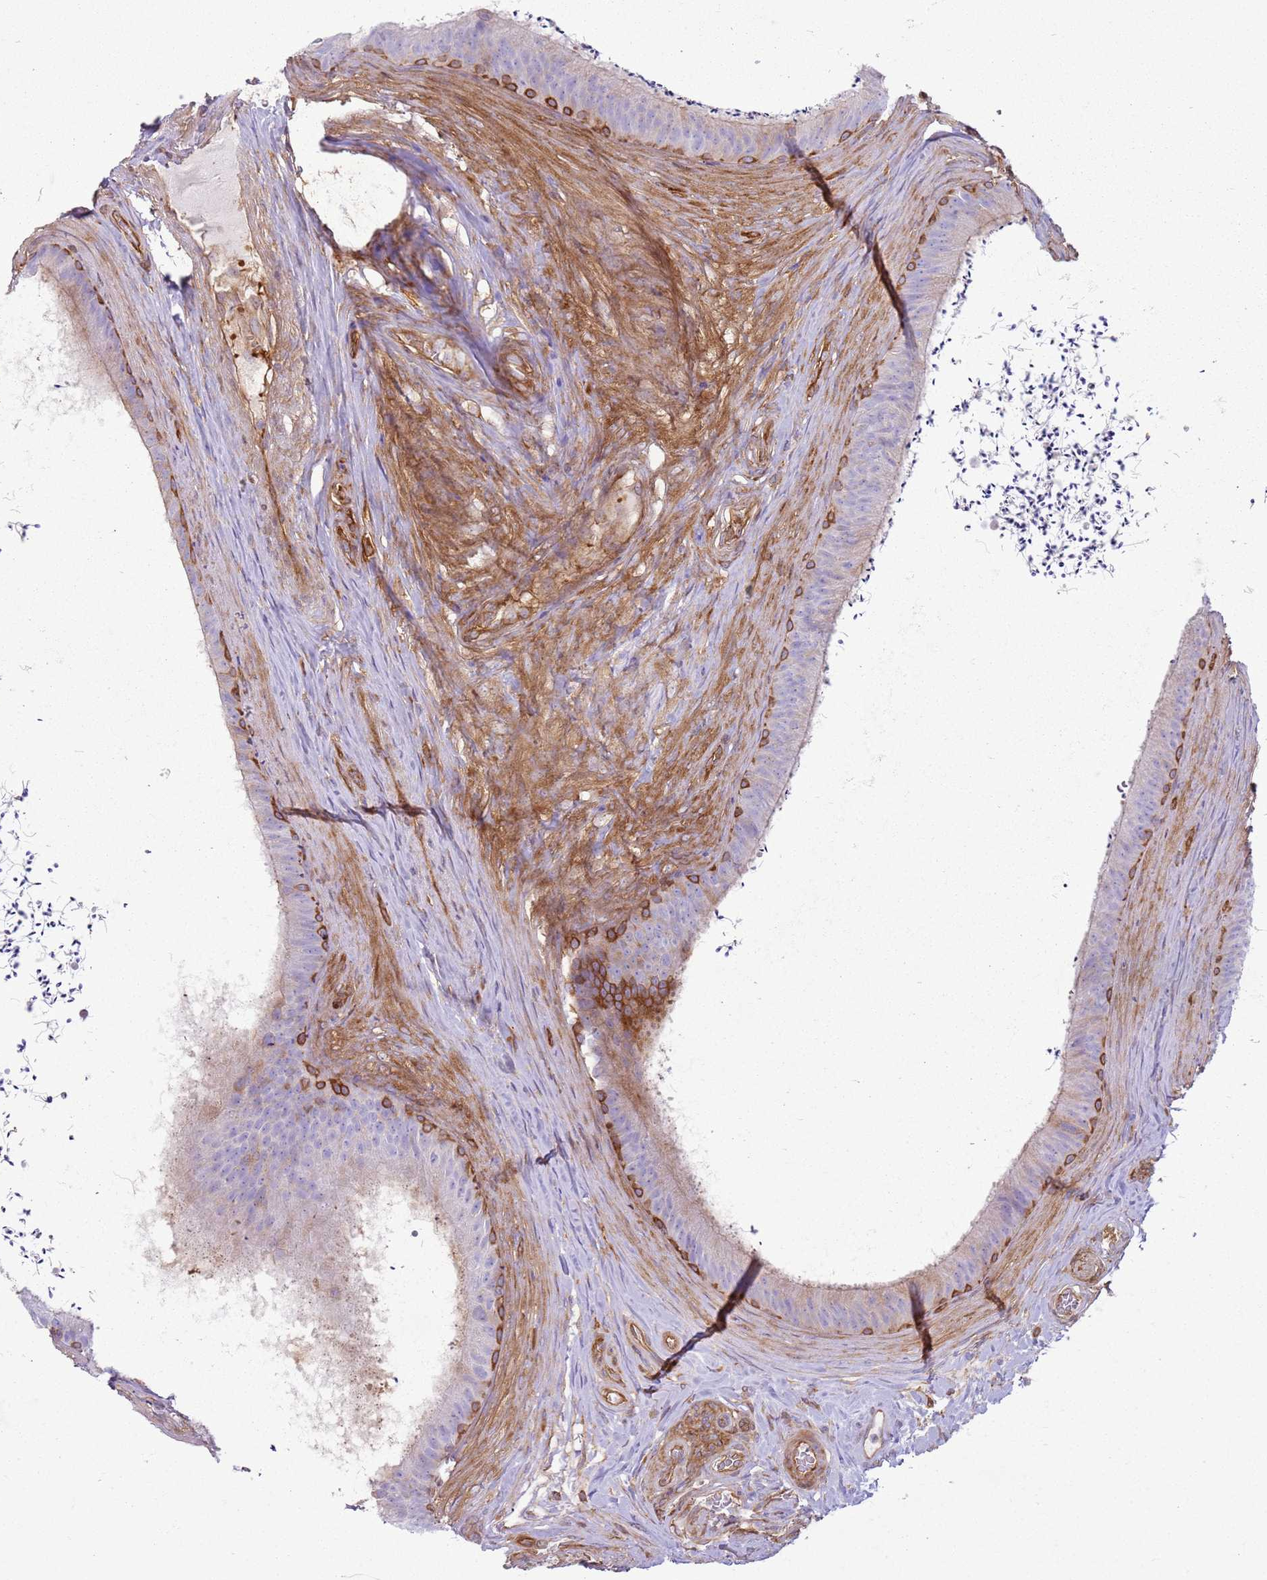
{"staining": {"intensity": "strong", "quantity": "25%-75%", "location": "cytoplasmic/membranous"}, "tissue": "epididymis", "cell_type": "Glandular cells", "image_type": "normal", "snomed": [{"axis": "morphology", "description": "Normal tissue, NOS"}, {"axis": "topography", "description": "Testis"}, {"axis": "topography", "description": "Epididymis"}], "caption": "A high amount of strong cytoplasmic/membranous expression is present in about 25%-75% of glandular cells in normal epididymis. Using DAB (3,3'-diaminobenzidine) (brown) and hematoxylin (blue) stains, captured at high magnification using brightfield microscopy.", "gene": "SNX21", "patient": {"sex": "male", "age": 41}}